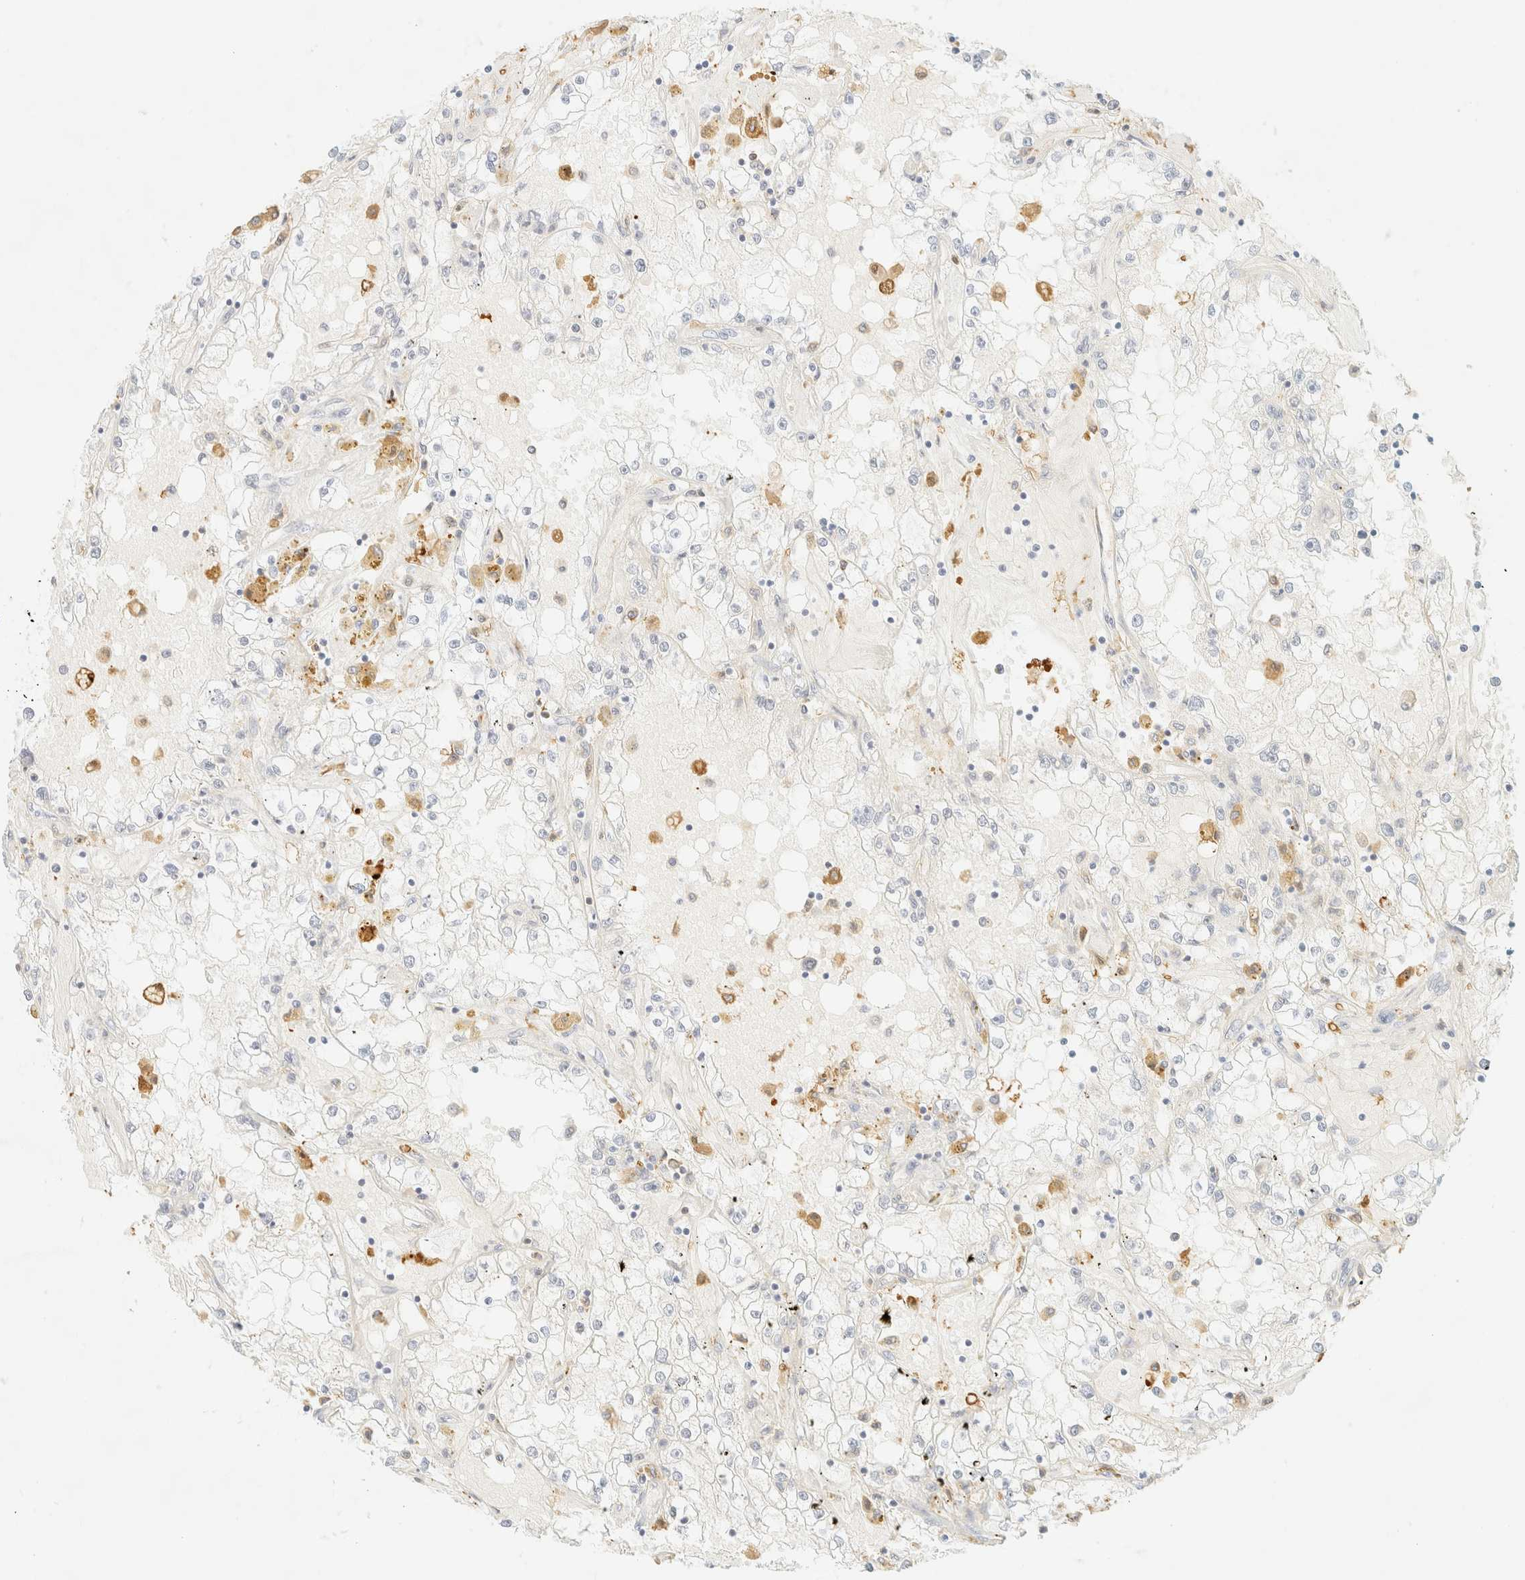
{"staining": {"intensity": "negative", "quantity": "none", "location": "none"}, "tissue": "renal cancer", "cell_type": "Tumor cells", "image_type": "cancer", "snomed": [{"axis": "morphology", "description": "Adenocarcinoma, NOS"}, {"axis": "topography", "description": "Kidney"}], "caption": "High power microscopy image of an immunohistochemistry (IHC) micrograph of renal cancer, revealing no significant positivity in tumor cells.", "gene": "OTOP2", "patient": {"sex": "male", "age": 56}}